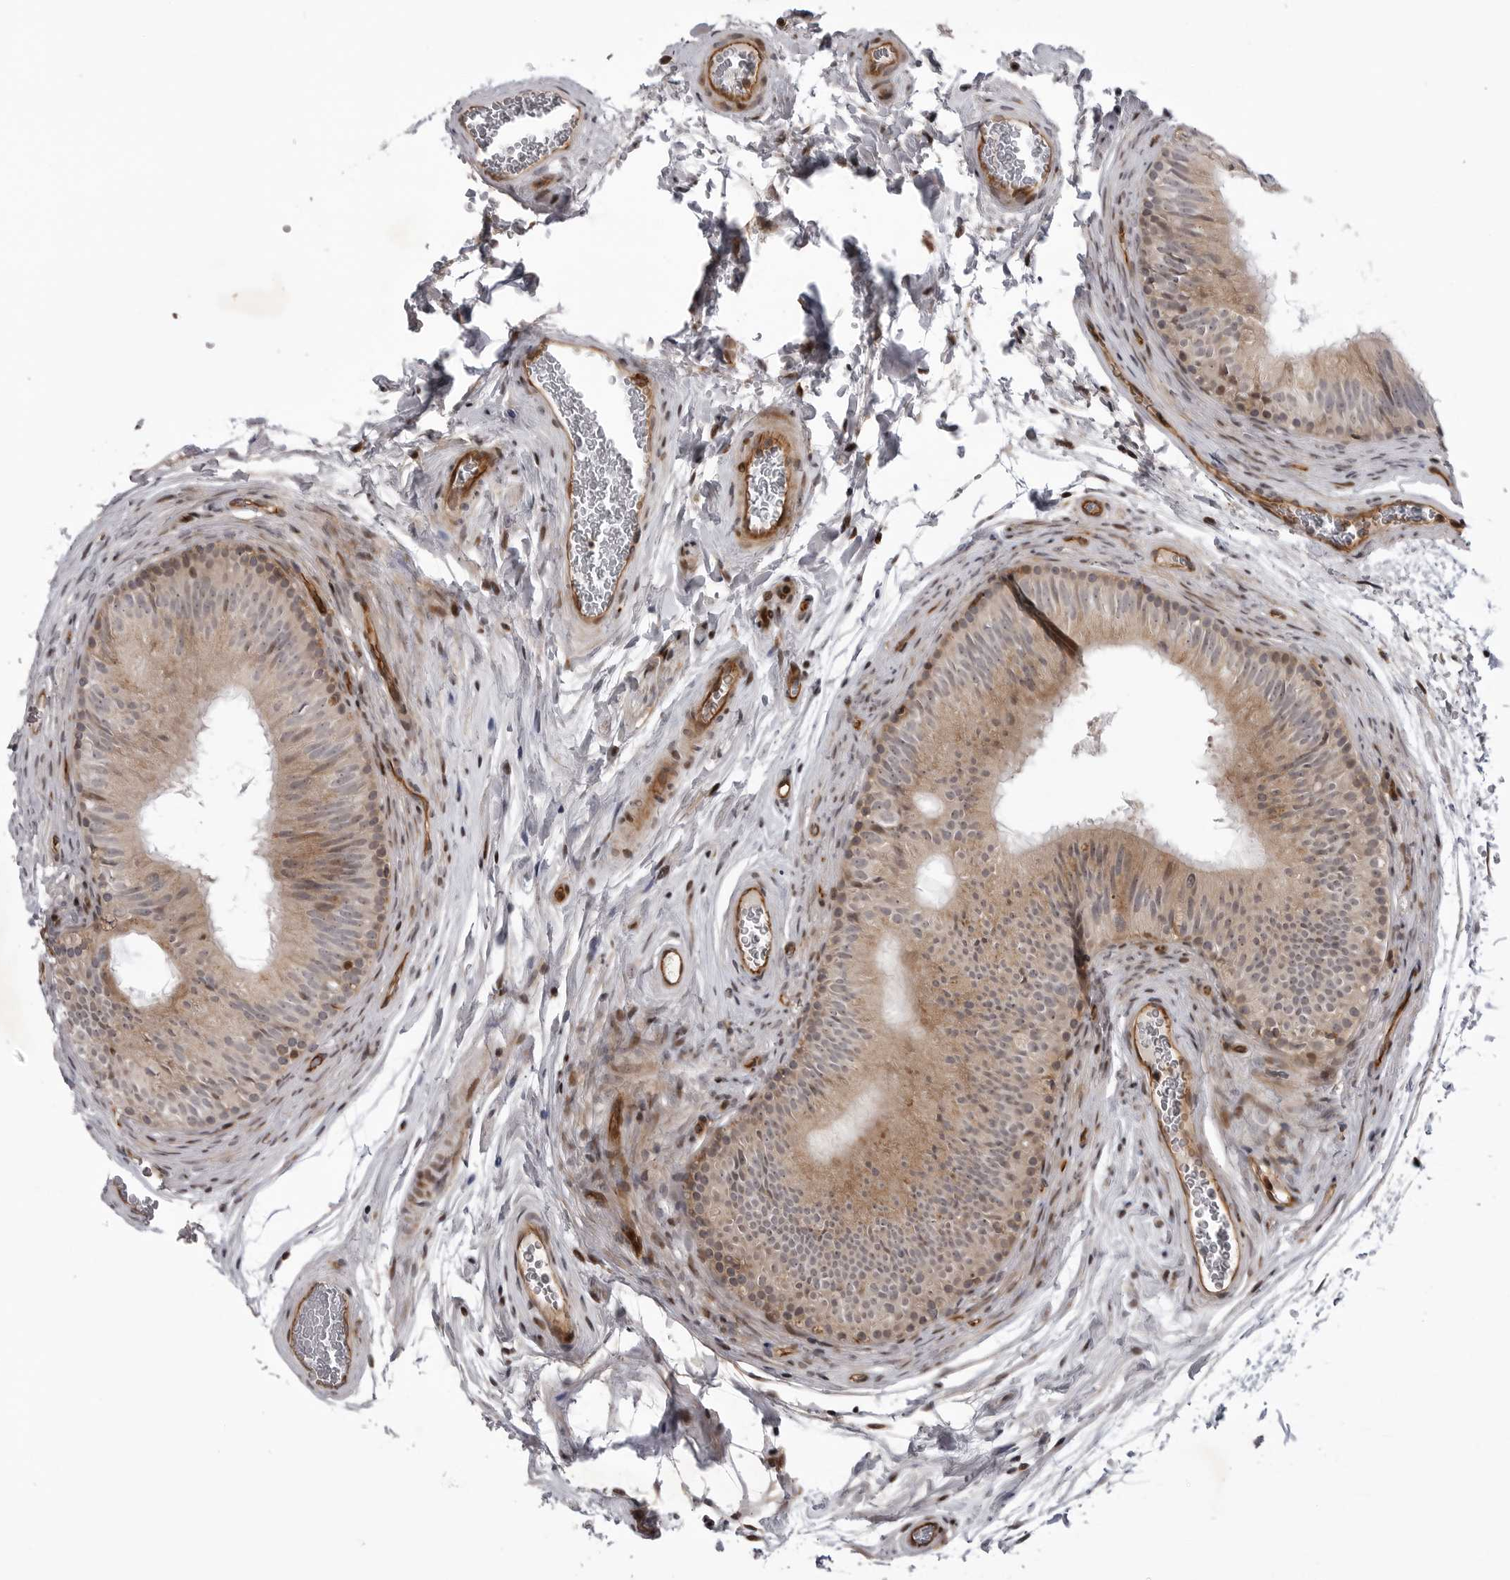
{"staining": {"intensity": "weak", "quantity": "25%-75%", "location": "cytoplasmic/membranous,nuclear"}, "tissue": "epididymis", "cell_type": "Glandular cells", "image_type": "normal", "snomed": [{"axis": "morphology", "description": "Normal tissue, NOS"}, {"axis": "topography", "description": "Epididymis"}], "caption": "The immunohistochemical stain highlights weak cytoplasmic/membranous,nuclear staining in glandular cells of normal epididymis. Using DAB (brown) and hematoxylin (blue) stains, captured at high magnification using brightfield microscopy.", "gene": "ABL1", "patient": {"sex": "male", "age": 36}}